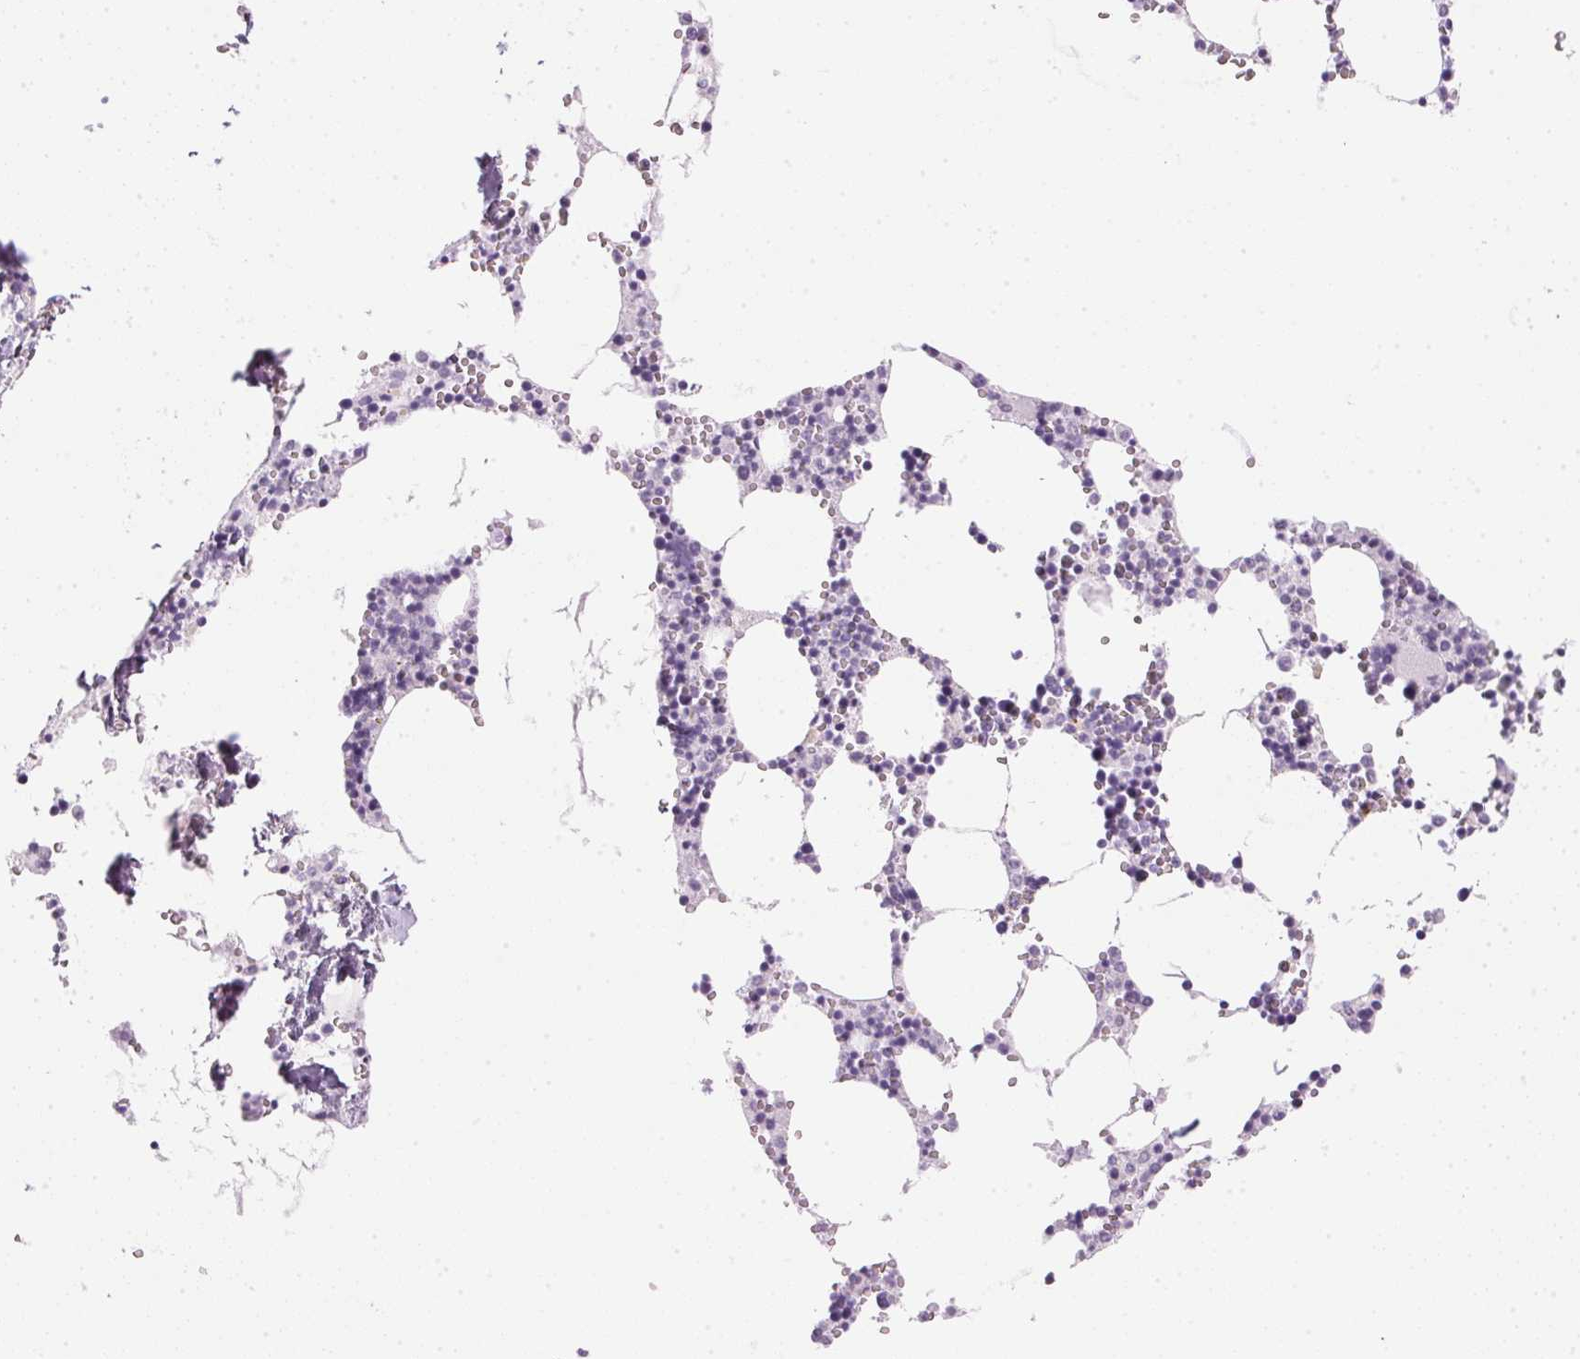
{"staining": {"intensity": "negative", "quantity": "none", "location": "none"}, "tissue": "bone marrow", "cell_type": "Hematopoietic cells", "image_type": "normal", "snomed": [{"axis": "morphology", "description": "Normal tissue, NOS"}, {"axis": "topography", "description": "Bone marrow"}], "caption": "A high-resolution image shows immunohistochemistry (IHC) staining of normal bone marrow, which reveals no significant positivity in hematopoietic cells. (DAB IHC visualized using brightfield microscopy, high magnification).", "gene": "IGFBP1", "patient": {"sex": "male", "age": 54}}